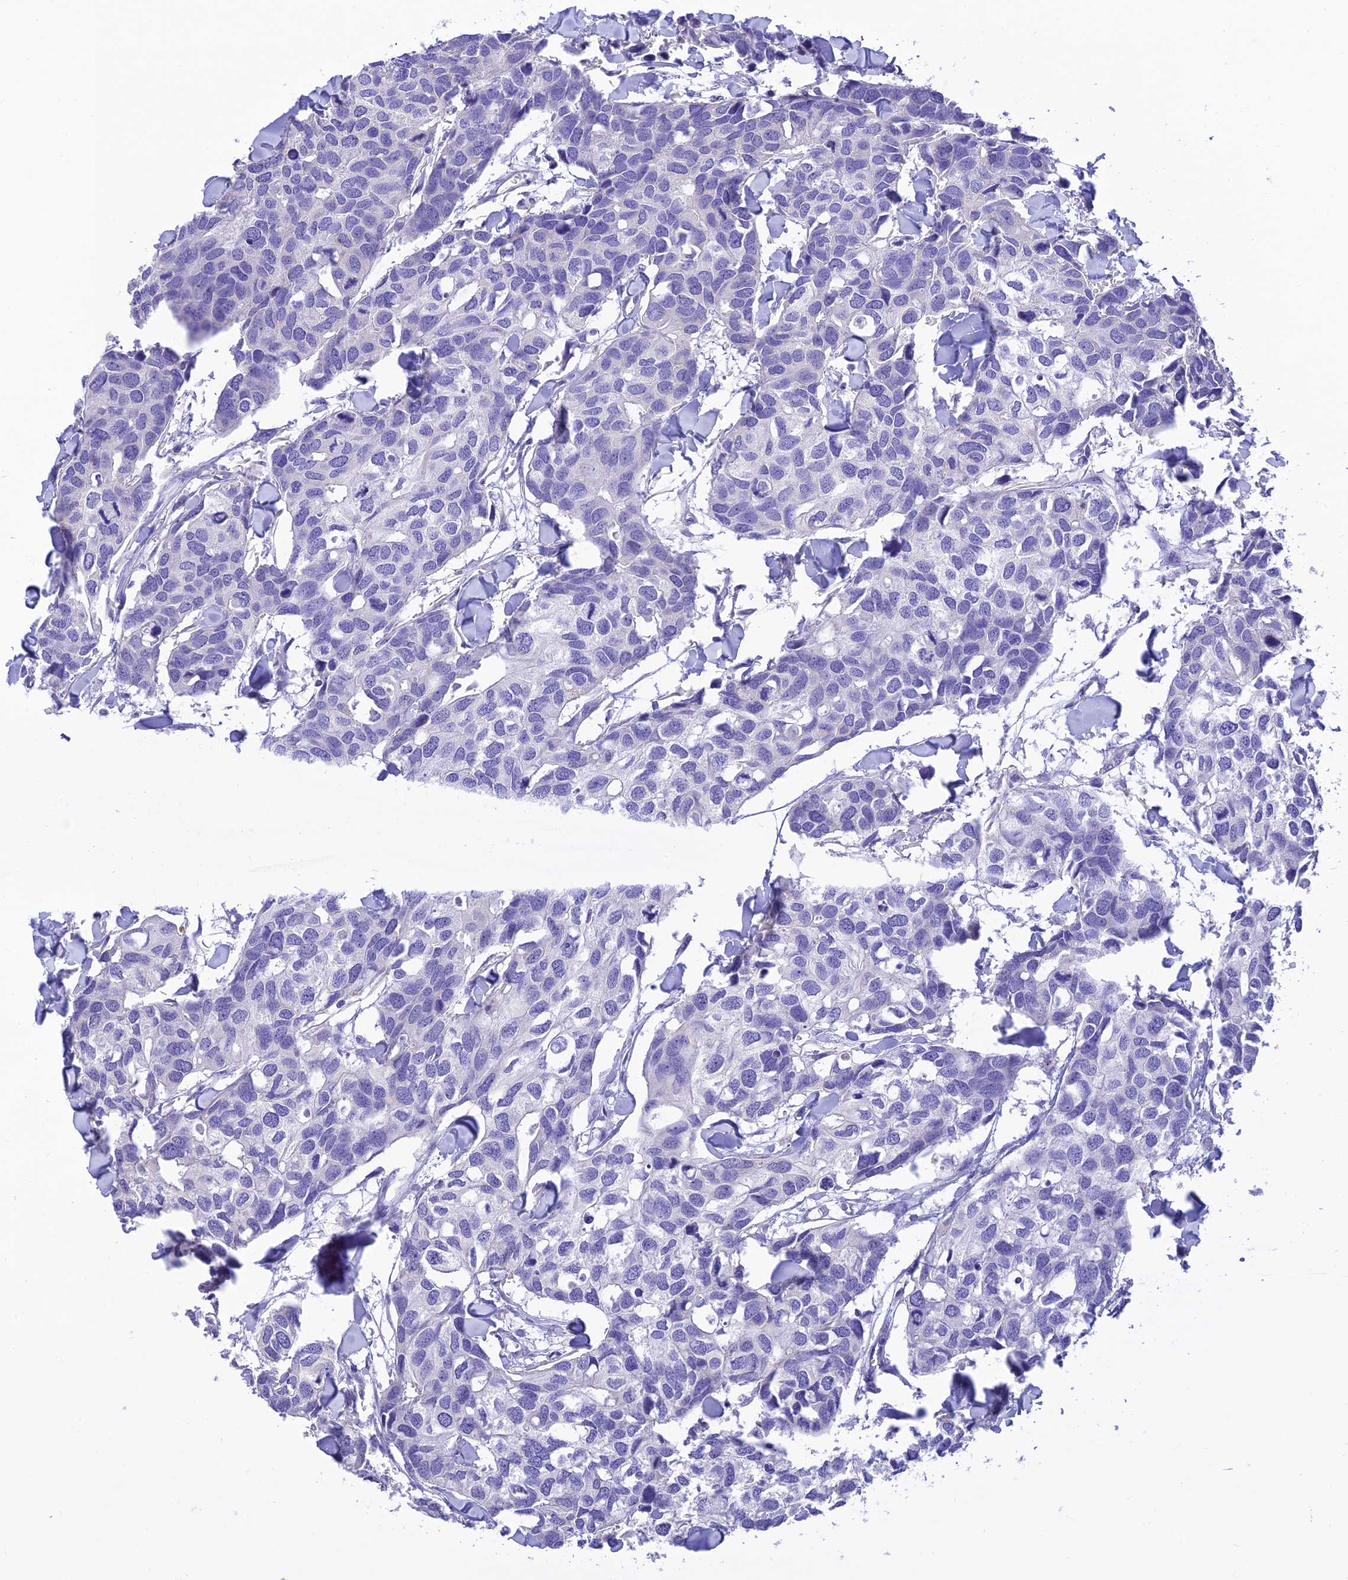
{"staining": {"intensity": "negative", "quantity": "none", "location": "none"}, "tissue": "breast cancer", "cell_type": "Tumor cells", "image_type": "cancer", "snomed": [{"axis": "morphology", "description": "Duct carcinoma"}, {"axis": "topography", "description": "Breast"}], "caption": "A high-resolution histopathology image shows immunohistochemistry staining of breast cancer, which displays no significant staining in tumor cells.", "gene": "MS4A5", "patient": {"sex": "female", "age": 83}}